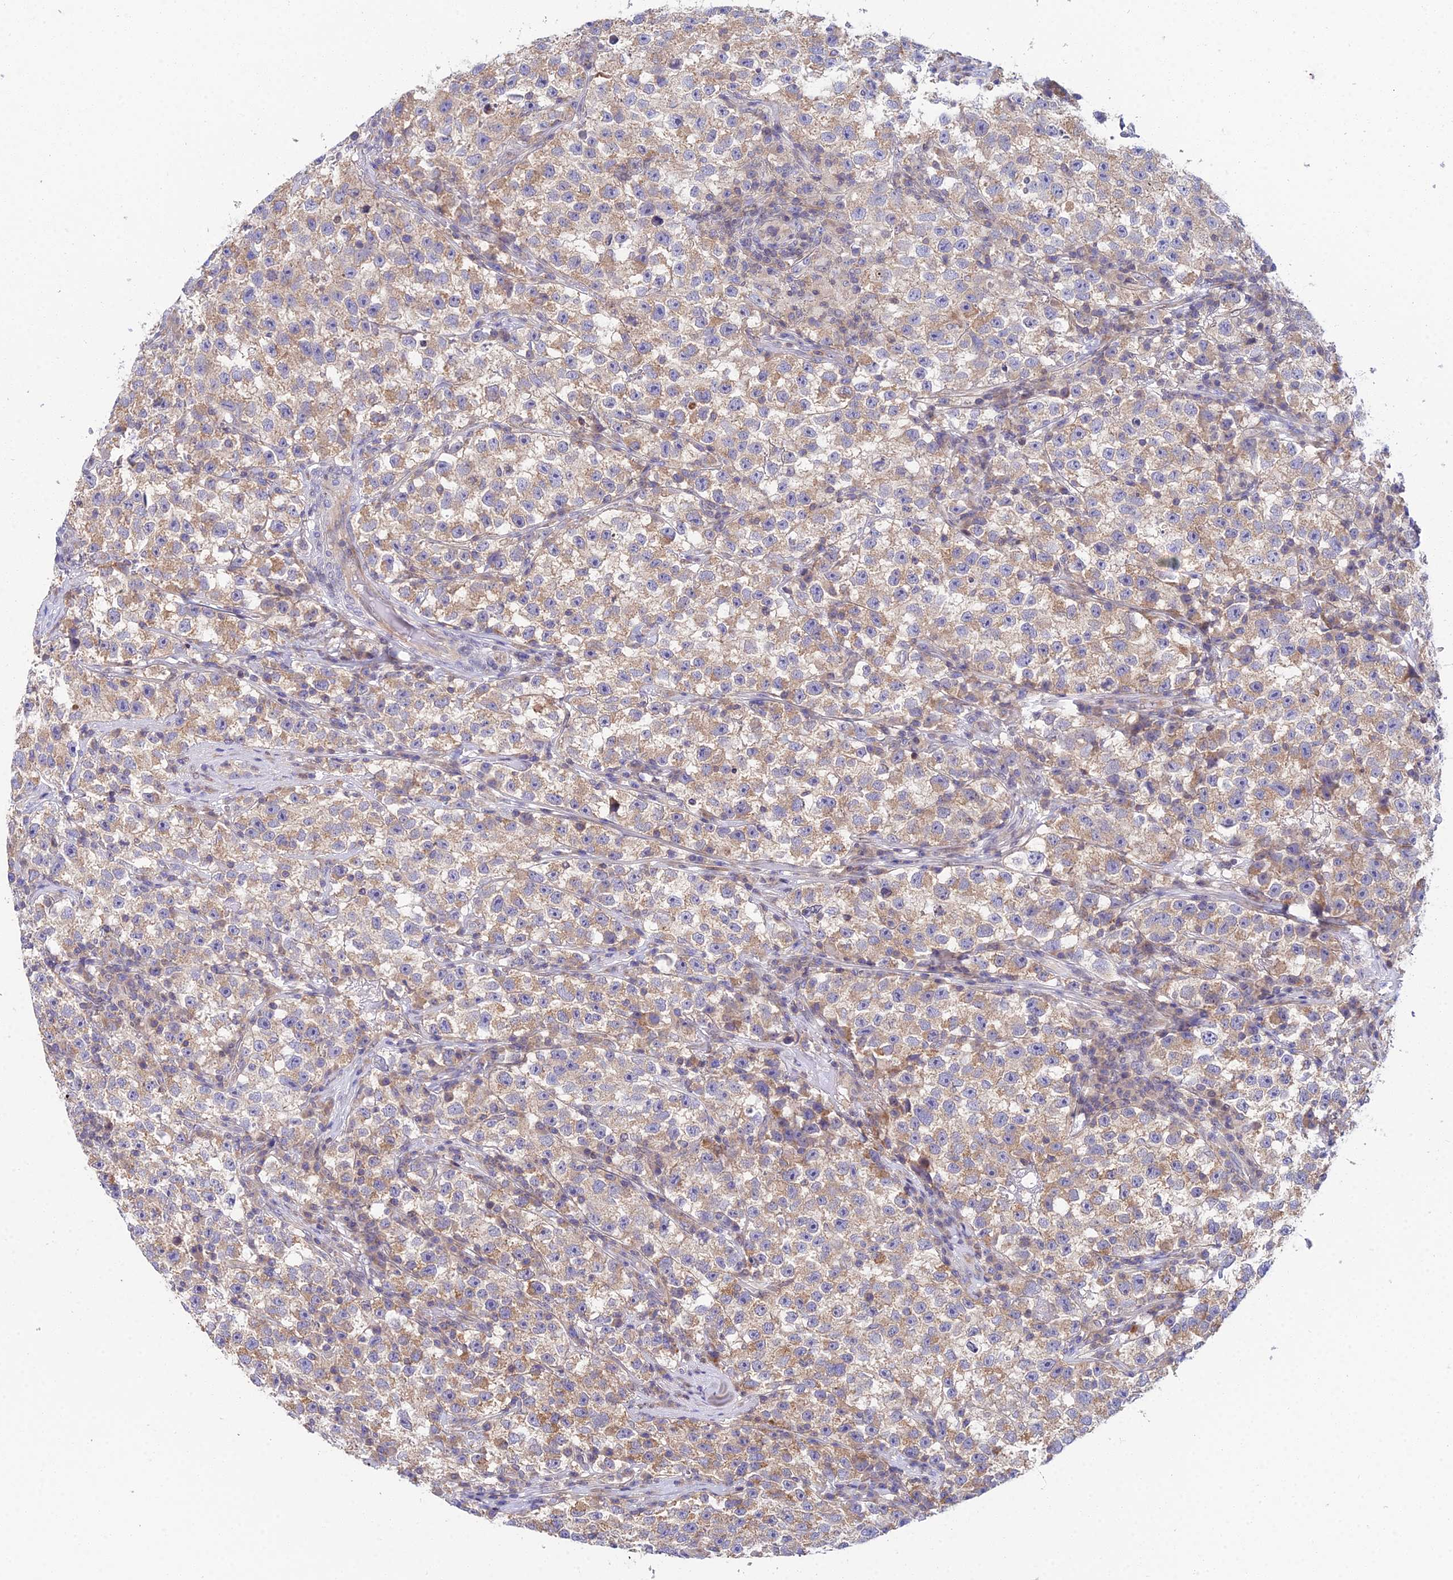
{"staining": {"intensity": "weak", "quantity": ">75%", "location": "cytoplasmic/membranous"}, "tissue": "testis cancer", "cell_type": "Tumor cells", "image_type": "cancer", "snomed": [{"axis": "morphology", "description": "Seminoma, NOS"}, {"axis": "topography", "description": "Testis"}], "caption": "An immunohistochemistry image of tumor tissue is shown. Protein staining in brown labels weak cytoplasmic/membranous positivity in testis cancer (seminoma) within tumor cells.", "gene": "ELOA2", "patient": {"sex": "male", "age": 22}}